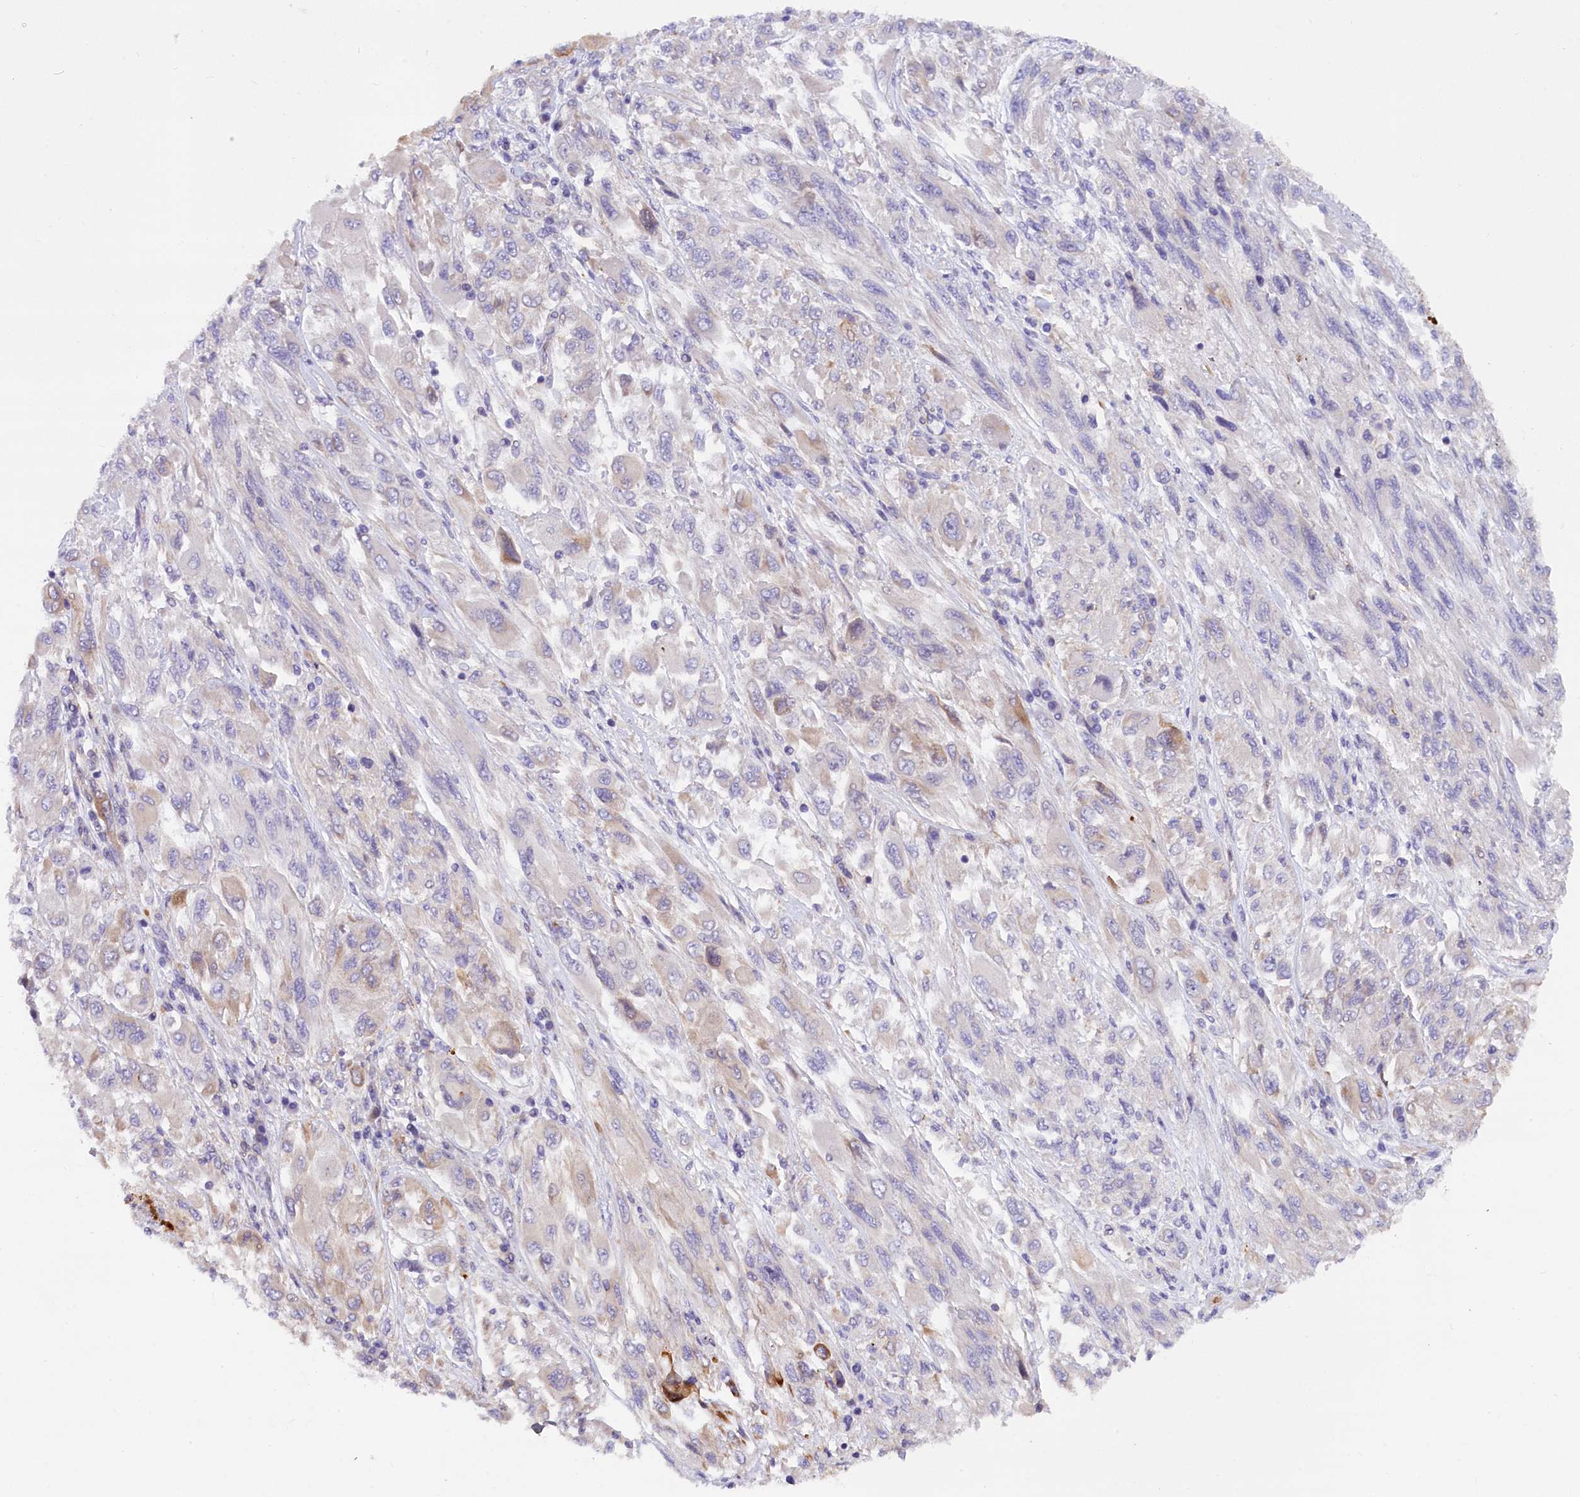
{"staining": {"intensity": "negative", "quantity": "none", "location": "none"}, "tissue": "melanoma", "cell_type": "Tumor cells", "image_type": "cancer", "snomed": [{"axis": "morphology", "description": "Malignant melanoma, NOS"}, {"axis": "topography", "description": "Skin"}], "caption": "This is an immunohistochemistry micrograph of human malignant melanoma. There is no expression in tumor cells.", "gene": "MED20", "patient": {"sex": "female", "age": 91}}